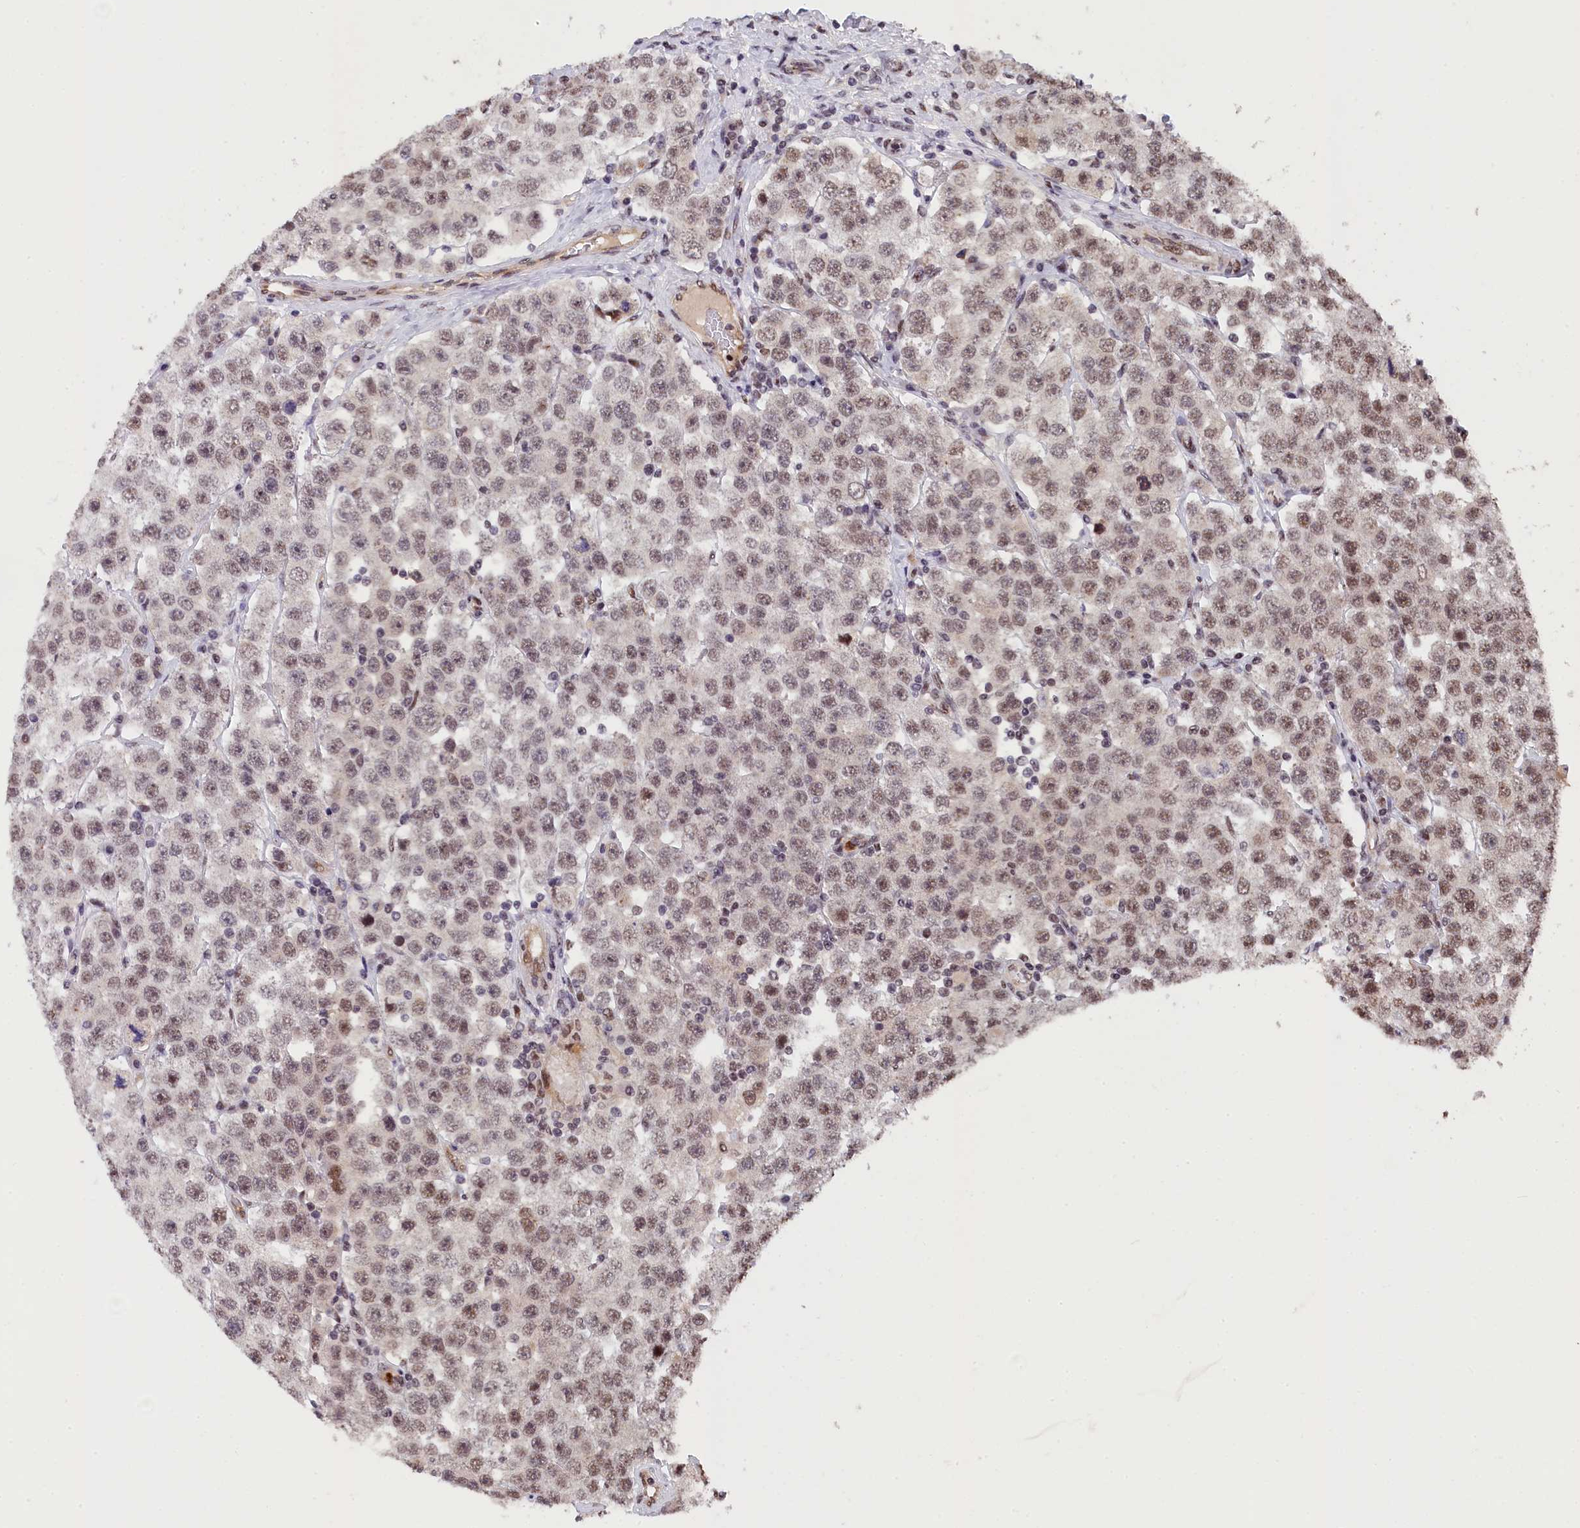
{"staining": {"intensity": "weak", "quantity": ">75%", "location": "nuclear"}, "tissue": "testis cancer", "cell_type": "Tumor cells", "image_type": "cancer", "snomed": [{"axis": "morphology", "description": "Seminoma, NOS"}, {"axis": "topography", "description": "Testis"}], "caption": "Human testis cancer (seminoma) stained with a protein marker shows weak staining in tumor cells.", "gene": "ADIG", "patient": {"sex": "male", "age": 28}}